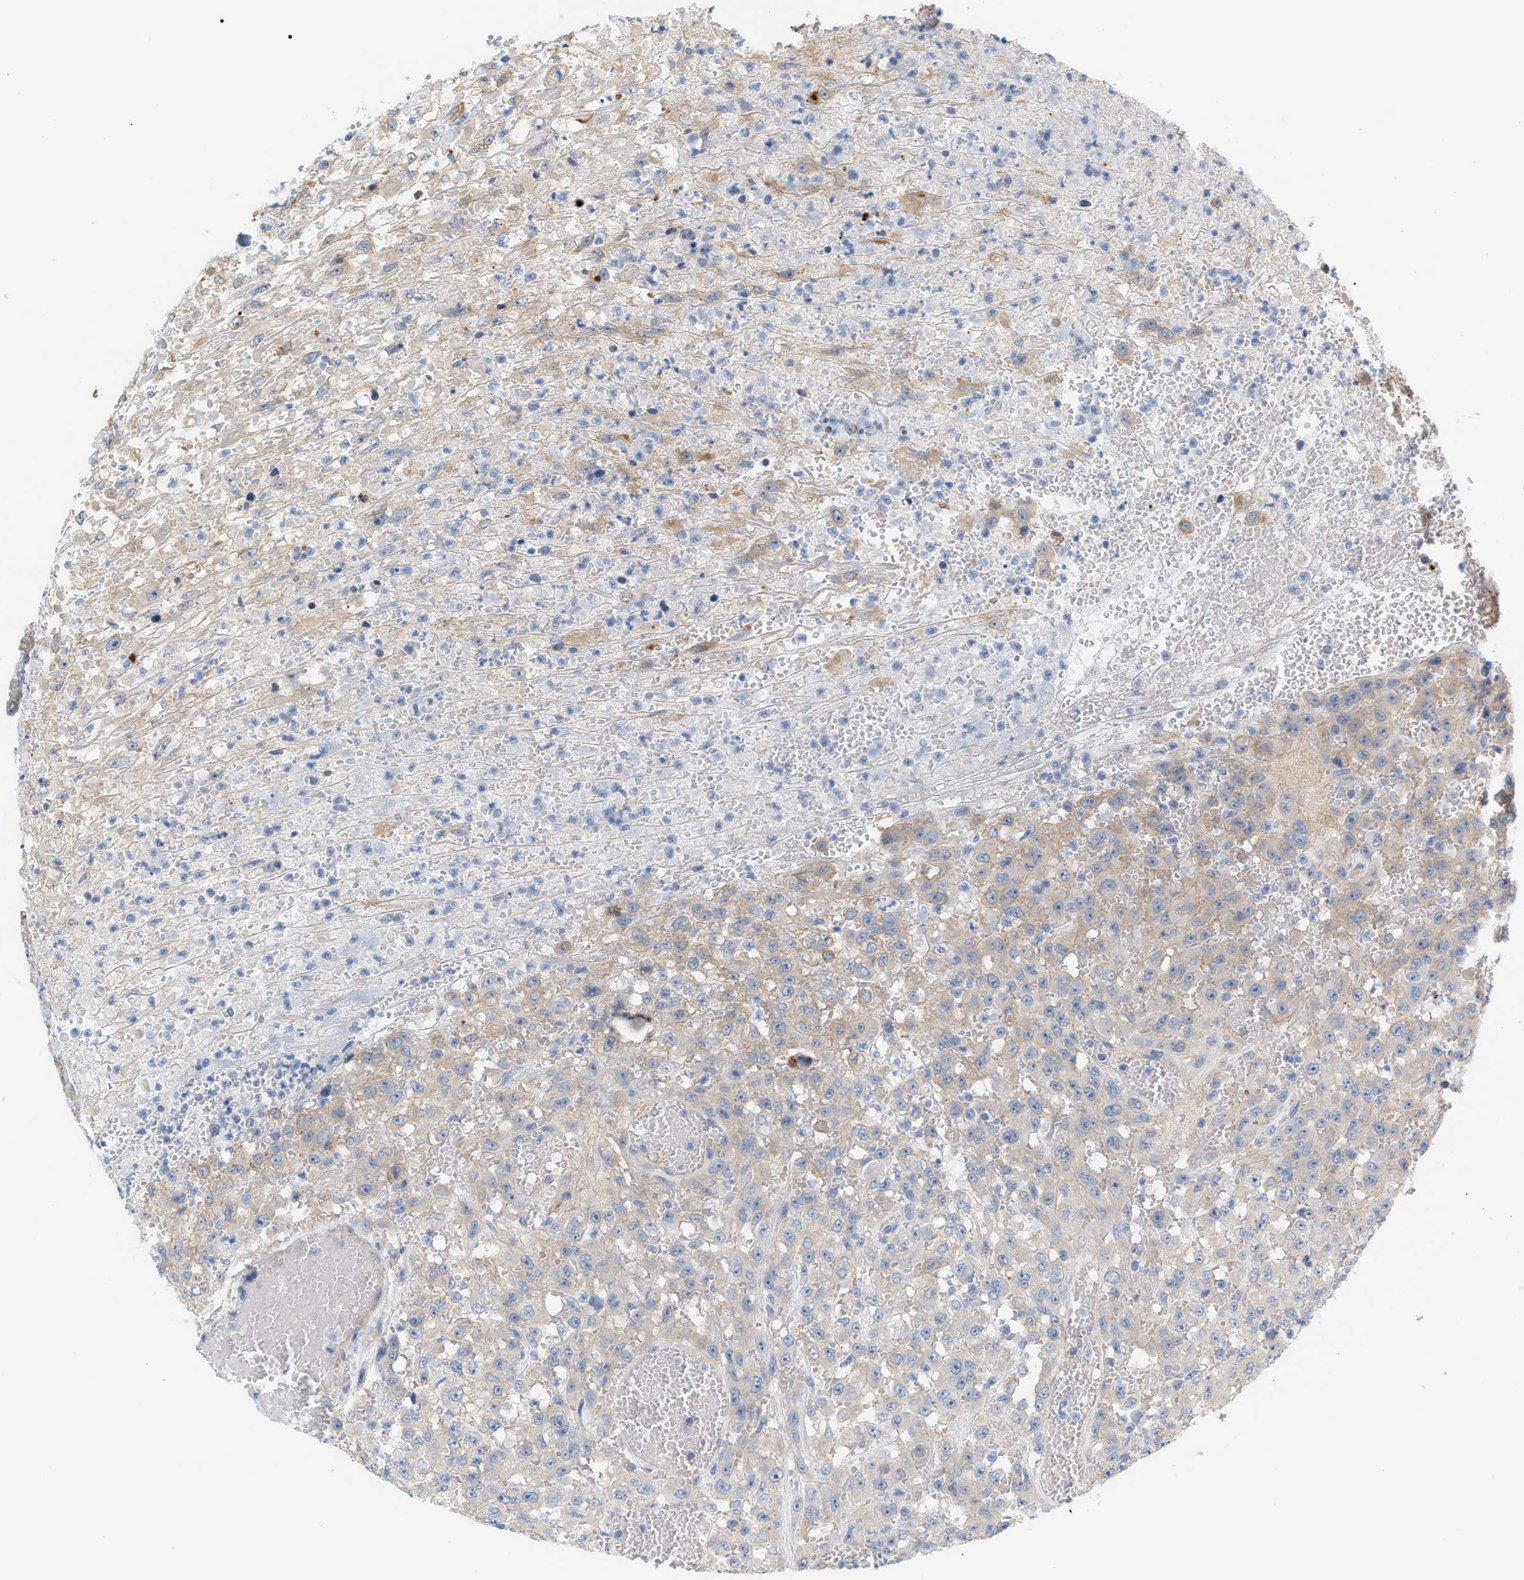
{"staining": {"intensity": "weak", "quantity": "25%-75%", "location": "cytoplasmic/membranous"}, "tissue": "urothelial cancer", "cell_type": "Tumor cells", "image_type": "cancer", "snomed": [{"axis": "morphology", "description": "Urothelial carcinoma, High grade"}, {"axis": "topography", "description": "Urinary bladder"}], "caption": "IHC of urothelial cancer reveals low levels of weak cytoplasmic/membranous expression in about 25%-75% of tumor cells.", "gene": "LRCH1", "patient": {"sex": "male", "age": 46}}